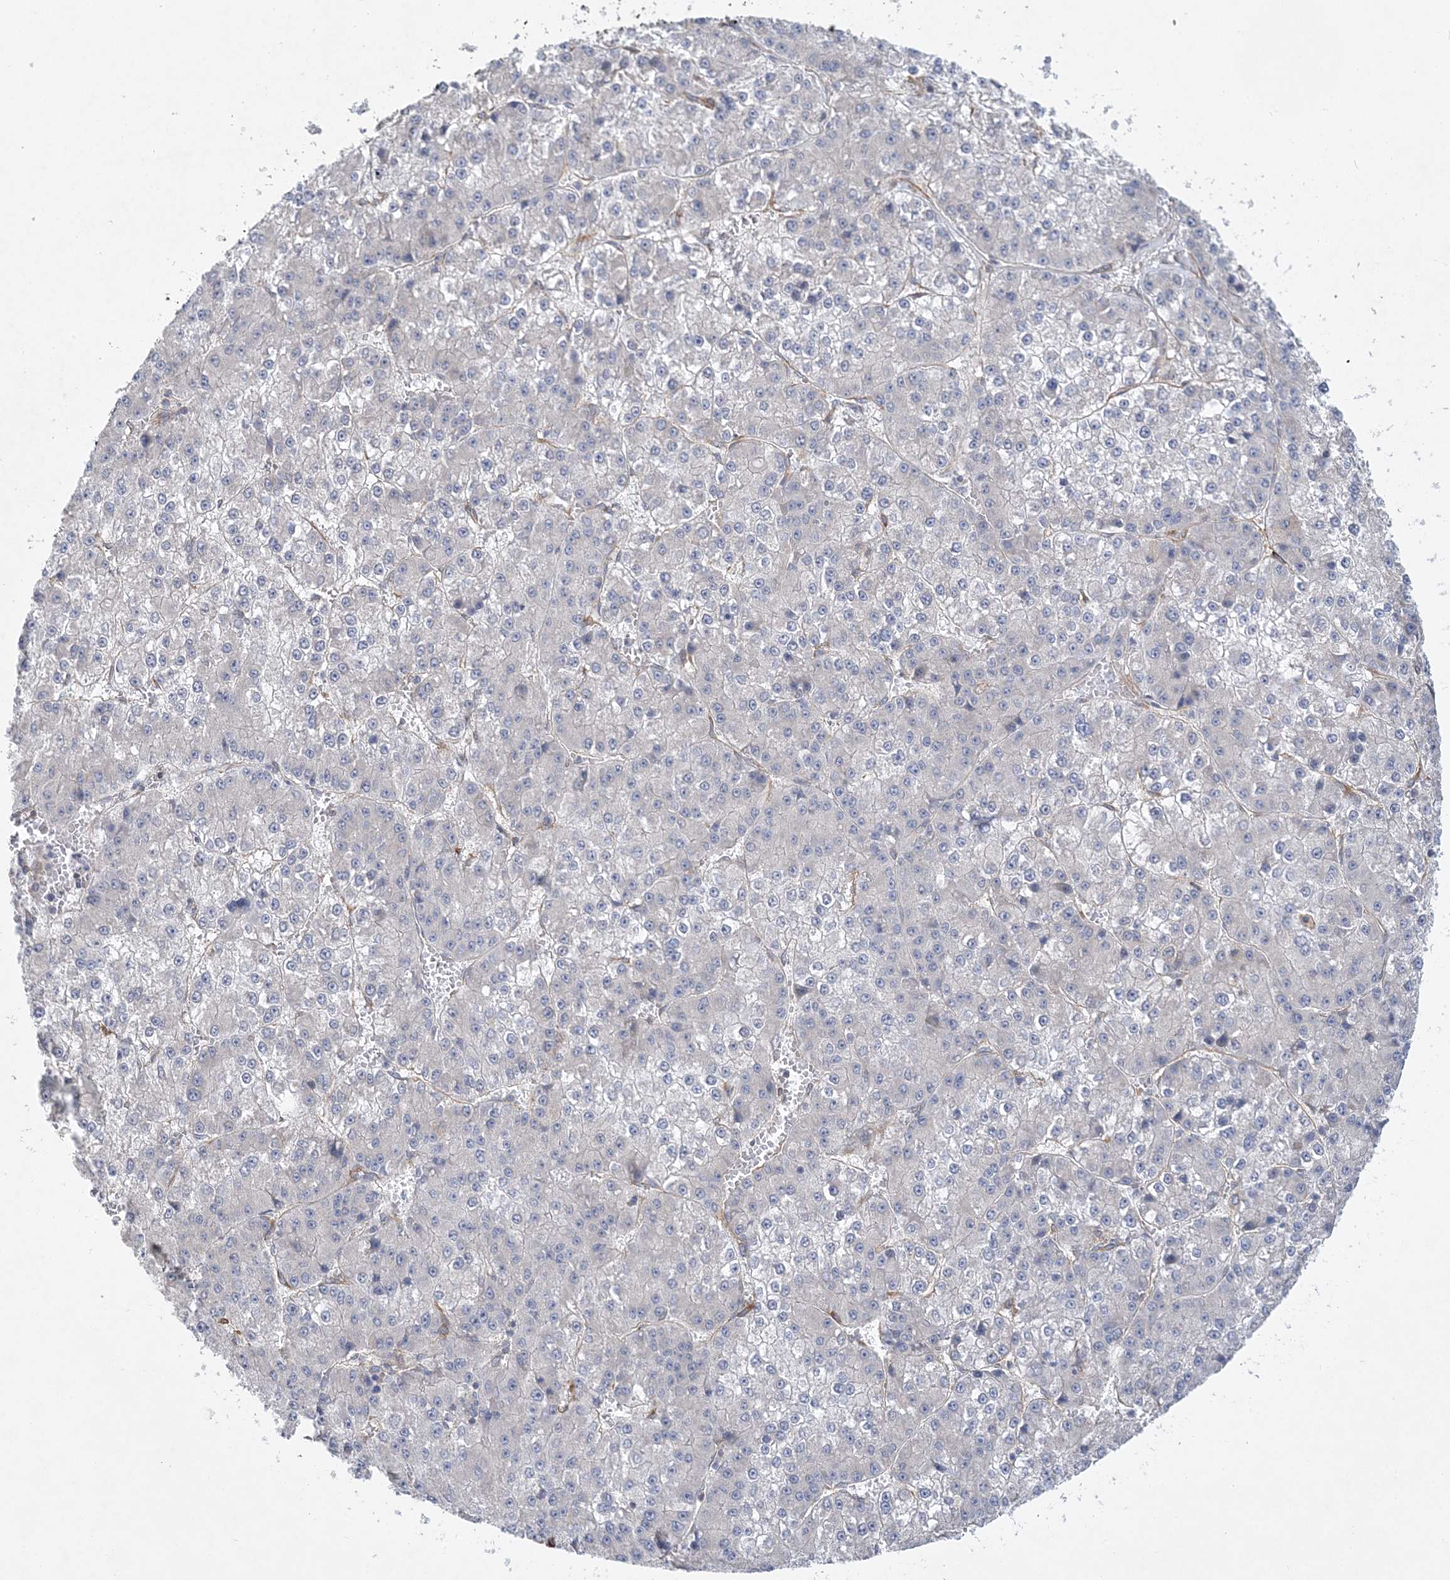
{"staining": {"intensity": "negative", "quantity": "none", "location": "none"}, "tissue": "liver cancer", "cell_type": "Tumor cells", "image_type": "cancer", "snomed": [{"axis": "morphology", "description": "Carcinoma, Hepatocellular, NOS"}, {"axis": "topography", "description": "Liver"}], "caption": "DAB immunohistochemical staining of human liver cancer (hepatocellular carcinoma) demonstrates no significant expression in tumor cells.", "gene": "MAP4K5", "patient": {"sex": "female", "age": 73}}